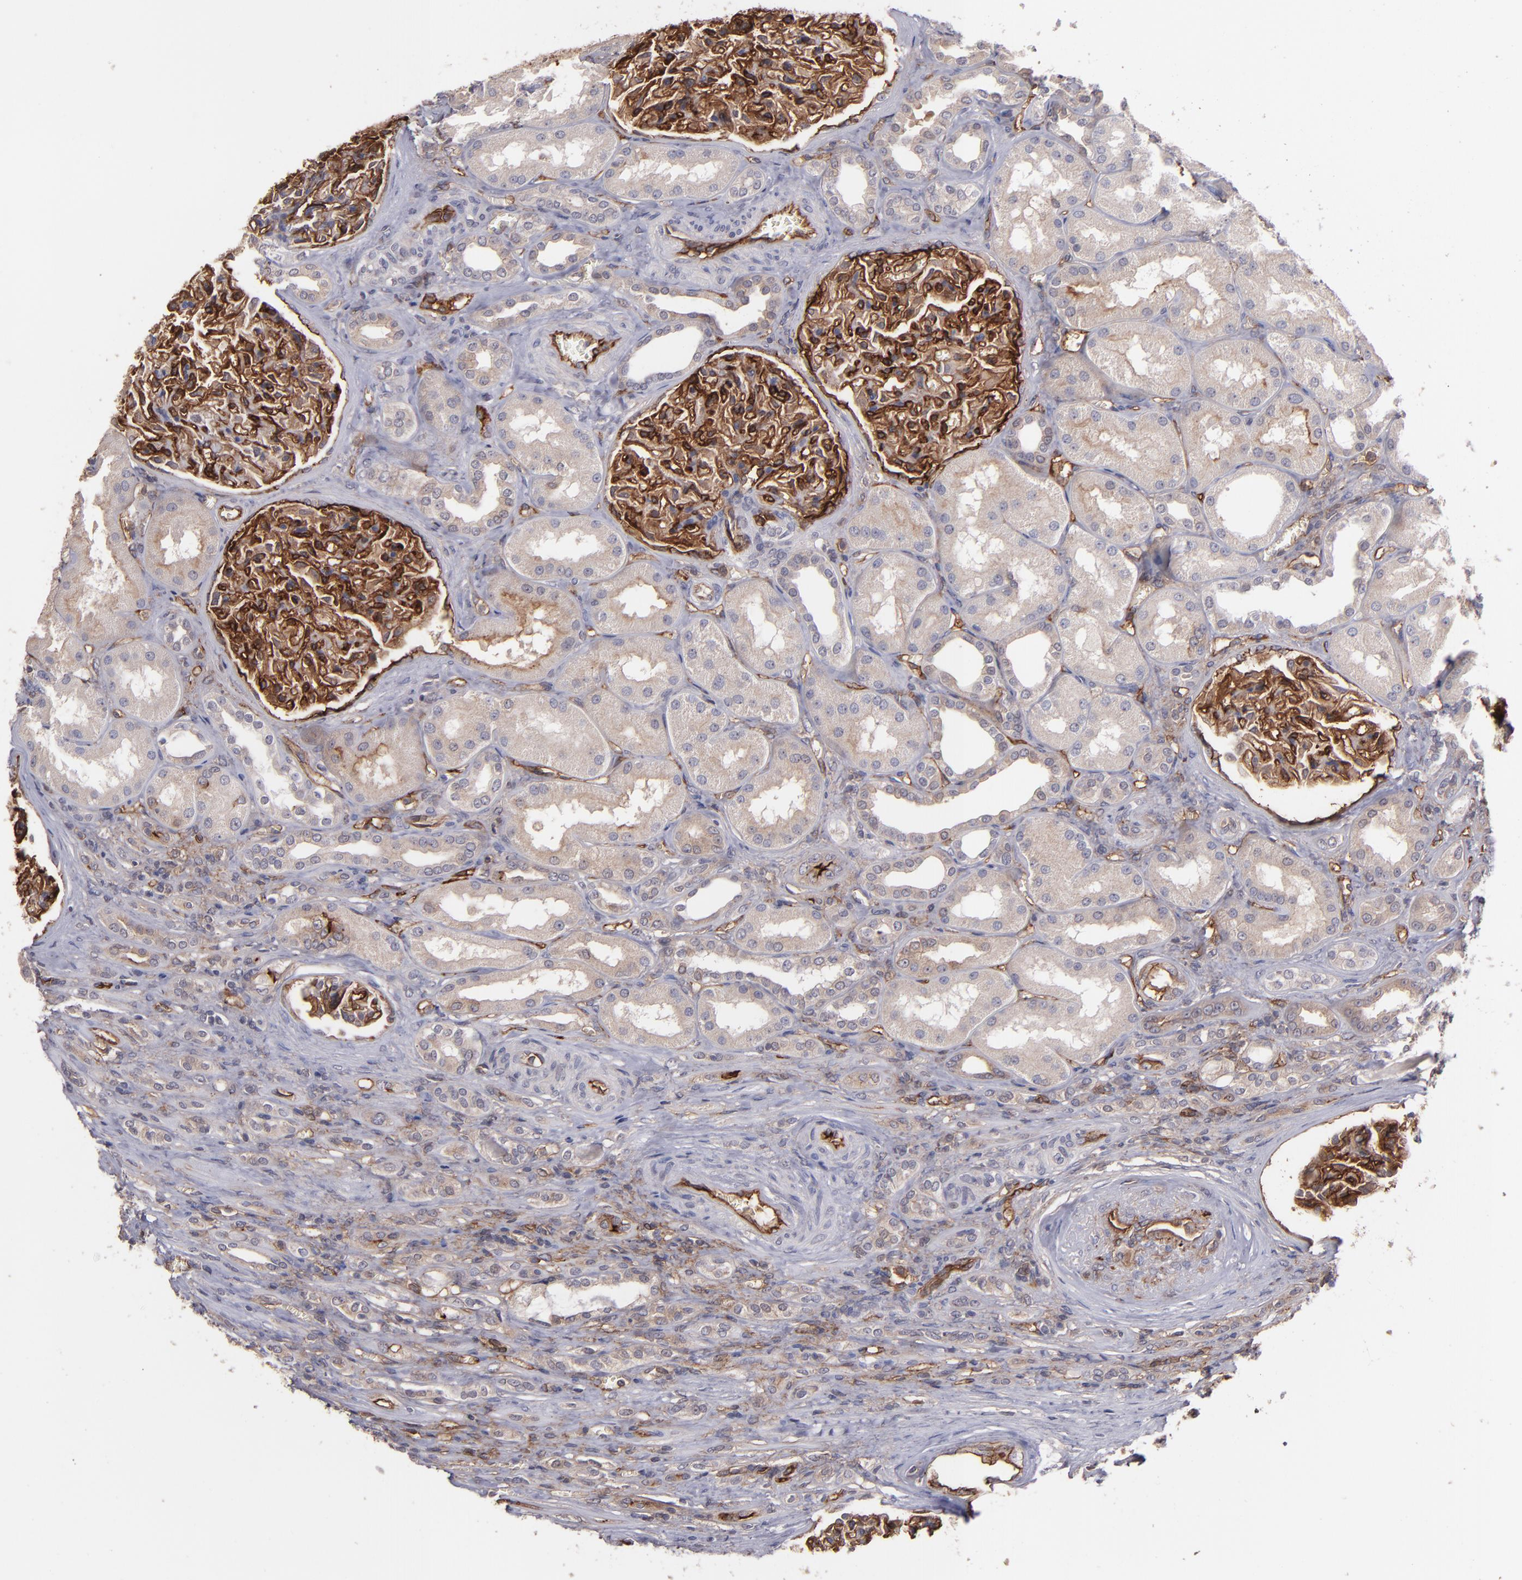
{"staining": {"intensity": "negative", "quantity": "none", "location": "none"}, "tissue": "renal cancer", "cell_type": "Tumor cells", "image_type": "cancer", "snomed": [{"axis": "morphology", "description": "Adenocarcinoma, NOS"}, {"axis": "topography", "description": "Kidney"}], "caption": "High power microscopy image of an IHC micrograph of renal adenocarcinoma, revealing no significant expression in tumor cells. Brightfield microscopy of immunohistochemistry stained with DAB (brown) and hematoxylin (blue), captured at high magnification.", "gene": "ICAM1", "patient": {"sex": "male", "age": 46}}